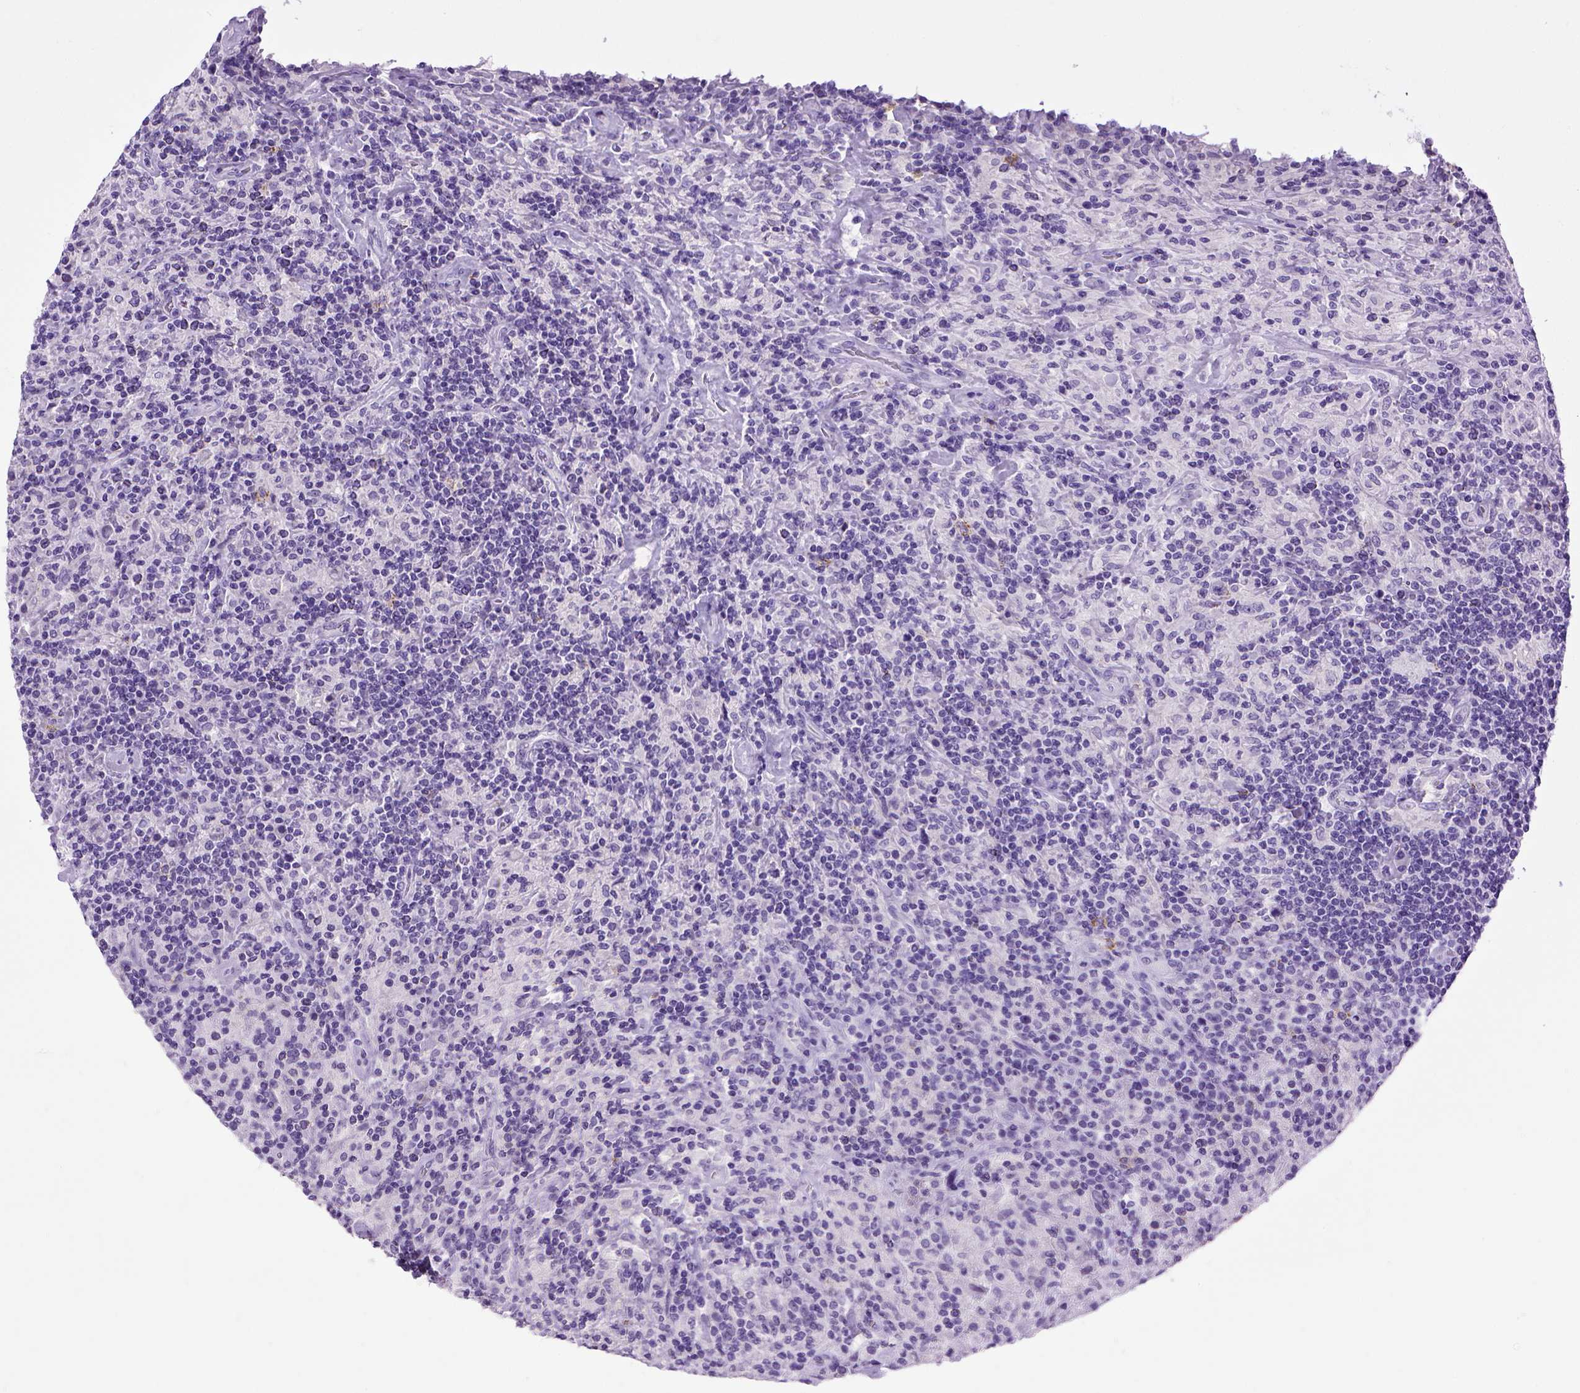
{"staining": {"intensity": "negative", "quantity": "none", "location": "none"}, "tissue": "lymphoma", "cell_type": "Tumor cells", "image_type": "cancer", "snomed": [{"axis": "morphology", "description": "Hodgkin's disease, NOS"}, {"axis": "topography", "description": "Lymph node"}], "caption": "The photomicrograph demonstrates no significant positivity in tumor cells of Hodgkin's disease. (DAB (3,3'-diaminobenzidine) immunohistochemistry (IHC) visualized using brightfield microscopy, high magnification).", "gene": "CDH1", "patient": {"sex": "male", "age": 70}}